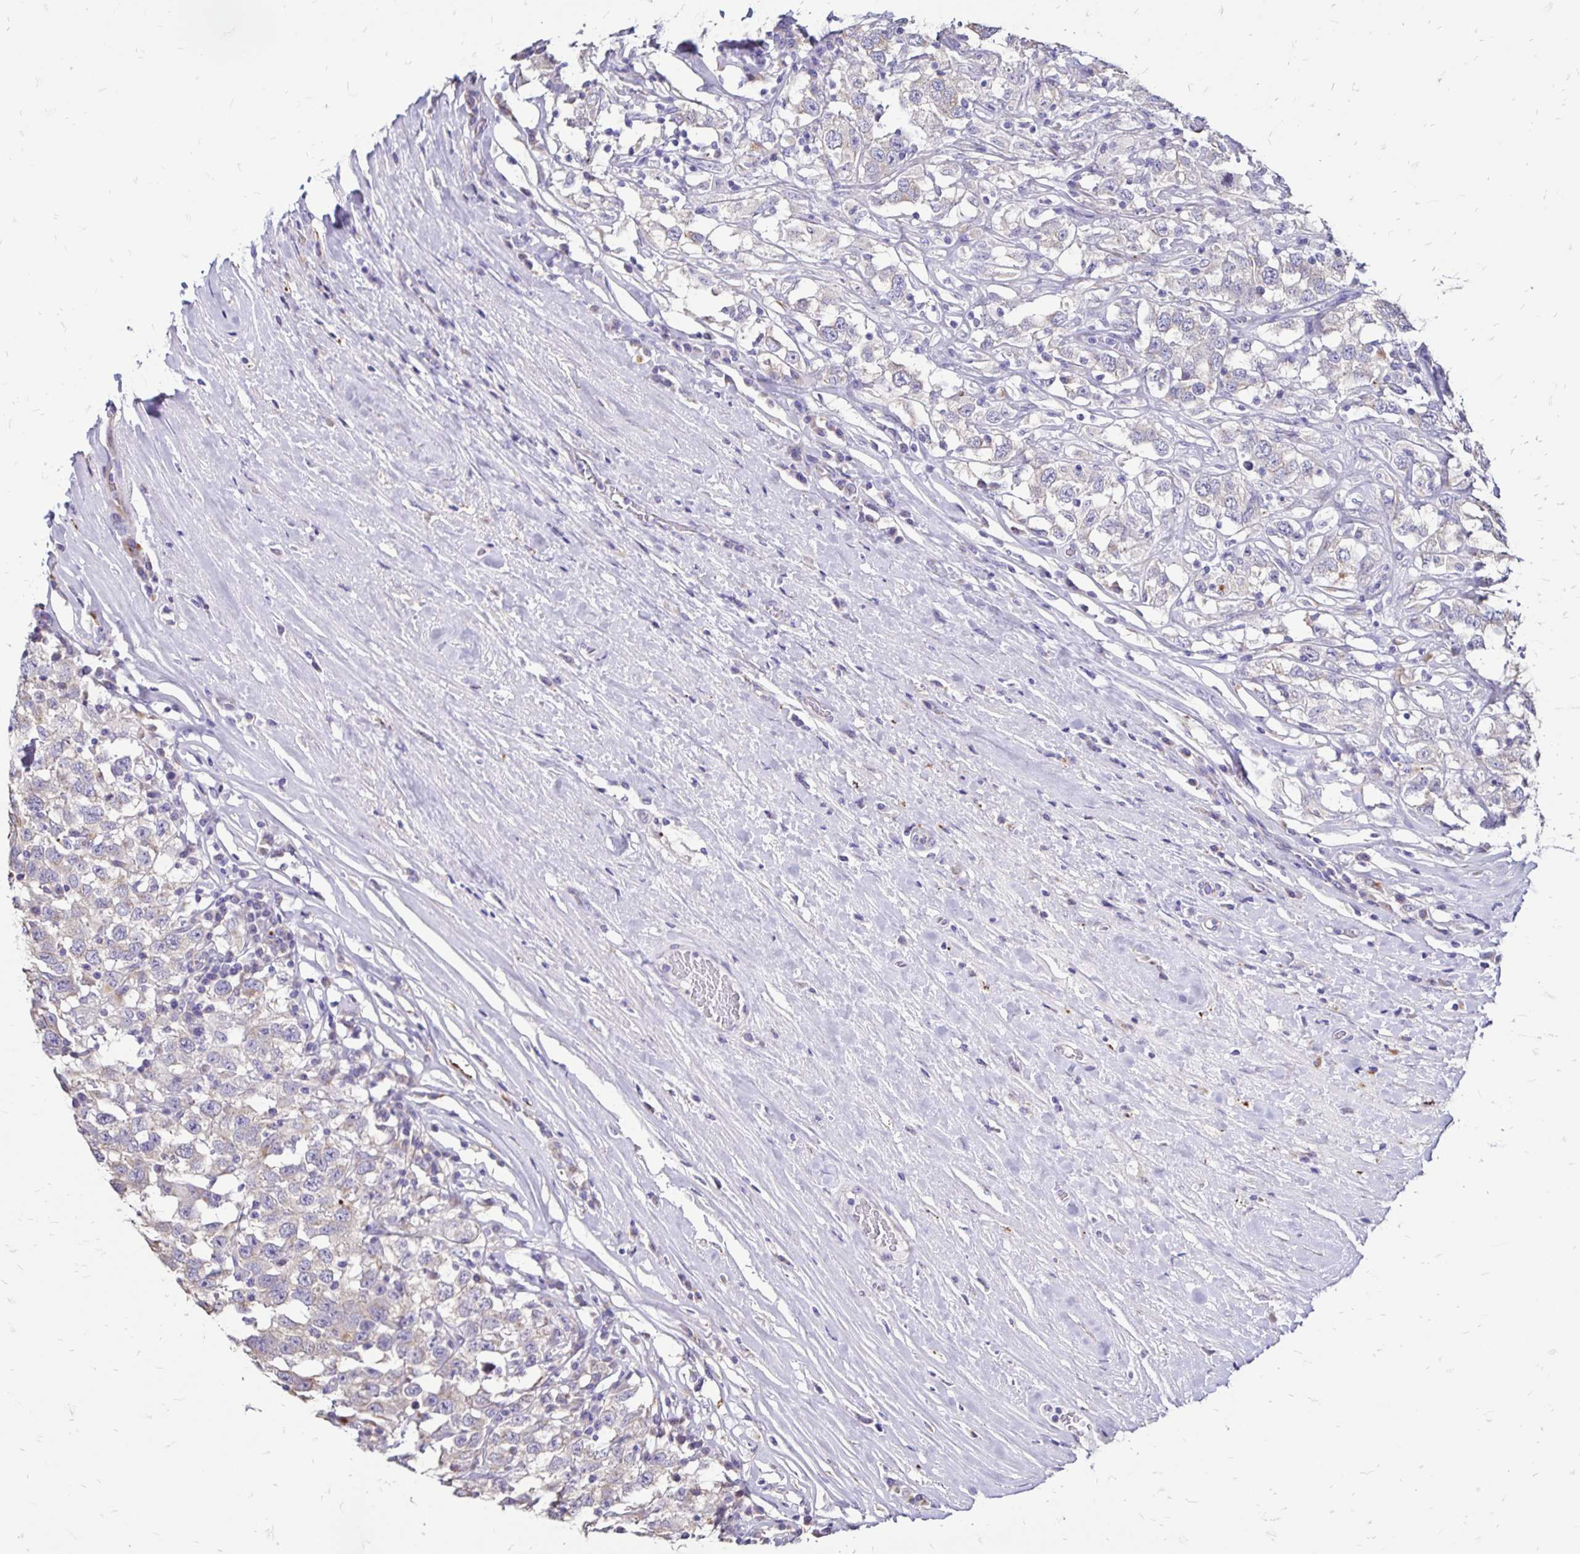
{"staining": {"intensity": "negative", "quantity": "none", "location": "none"}, "tissue": "testis cancer", "cell_type": "Tumor cells", "image_type": "cancer", "snomed": [{"axis": "morphology", "description": "Seminoma, NOS"}, {"axis": "topography", "description": "Testis"}], "caption": "There is no significant staining in tumor cells of seminoma (testis). (Brightfield microscopy of DAB (3,3'-diaminobenzidine) immunohistochemistry at high magnification).", "gene": "EVPL", "patient": {"sex": "male", "age": 41}}